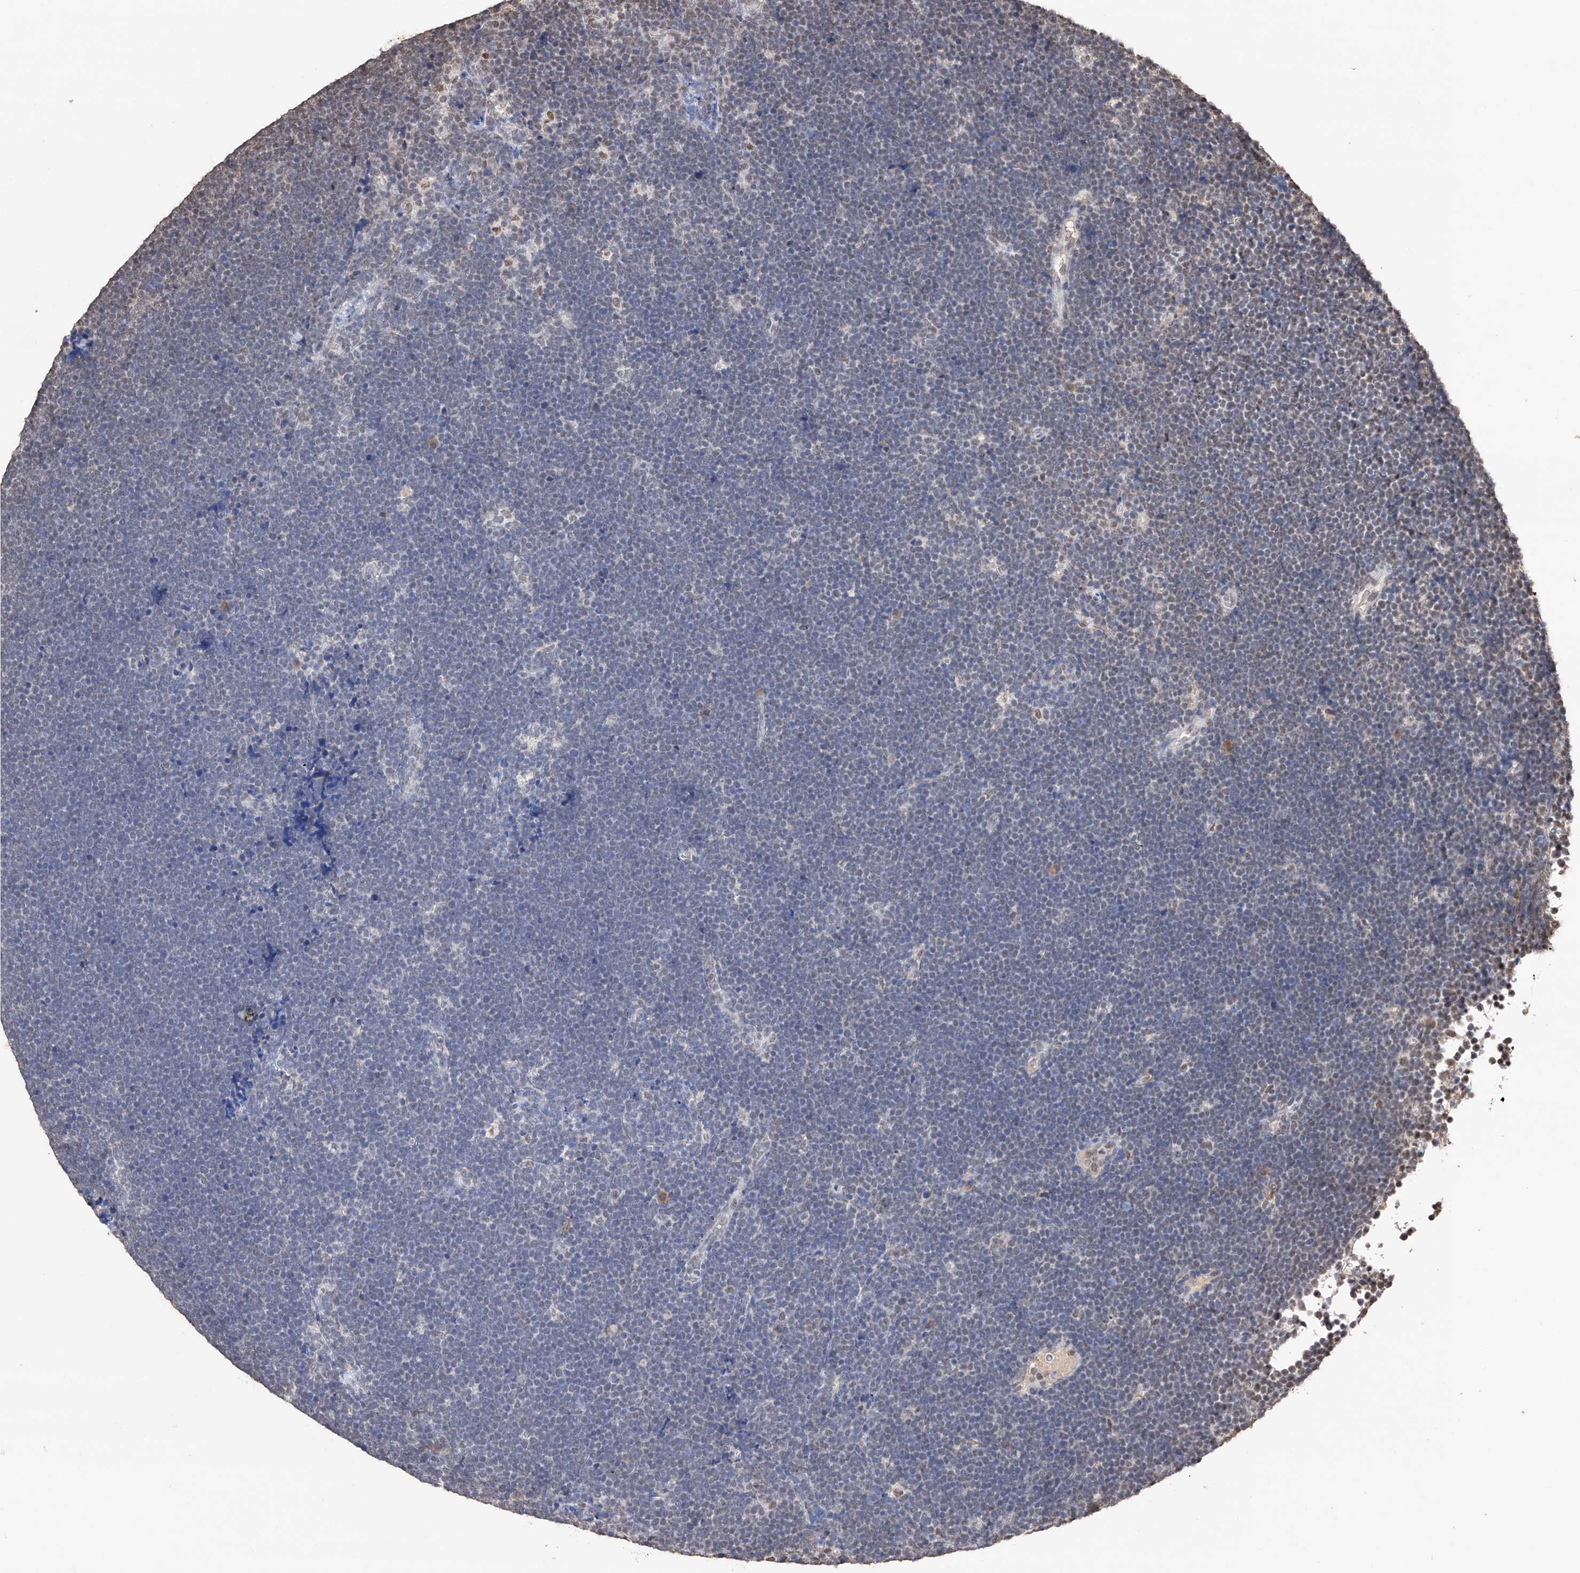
{"staining": {"intensity": "negative", "quantity": "none", "location": "none"}, "tissue": "lymphoma", "cell_type": "Tumor cells", "image_type": "cancer", "snomed": [{"axis": "morphology", "description": "Malignant lymphoma, non-Hodgkin's type, High grade"}, {"axis": "topography", "description": "Lymph node"}], "caption": "IHC photomicrograph of lymphoma stained for a protein (brown), which shows no staining in tumor cells.", "gene": "DMAP1", "patient": {"sex": "male", "age": 13}}